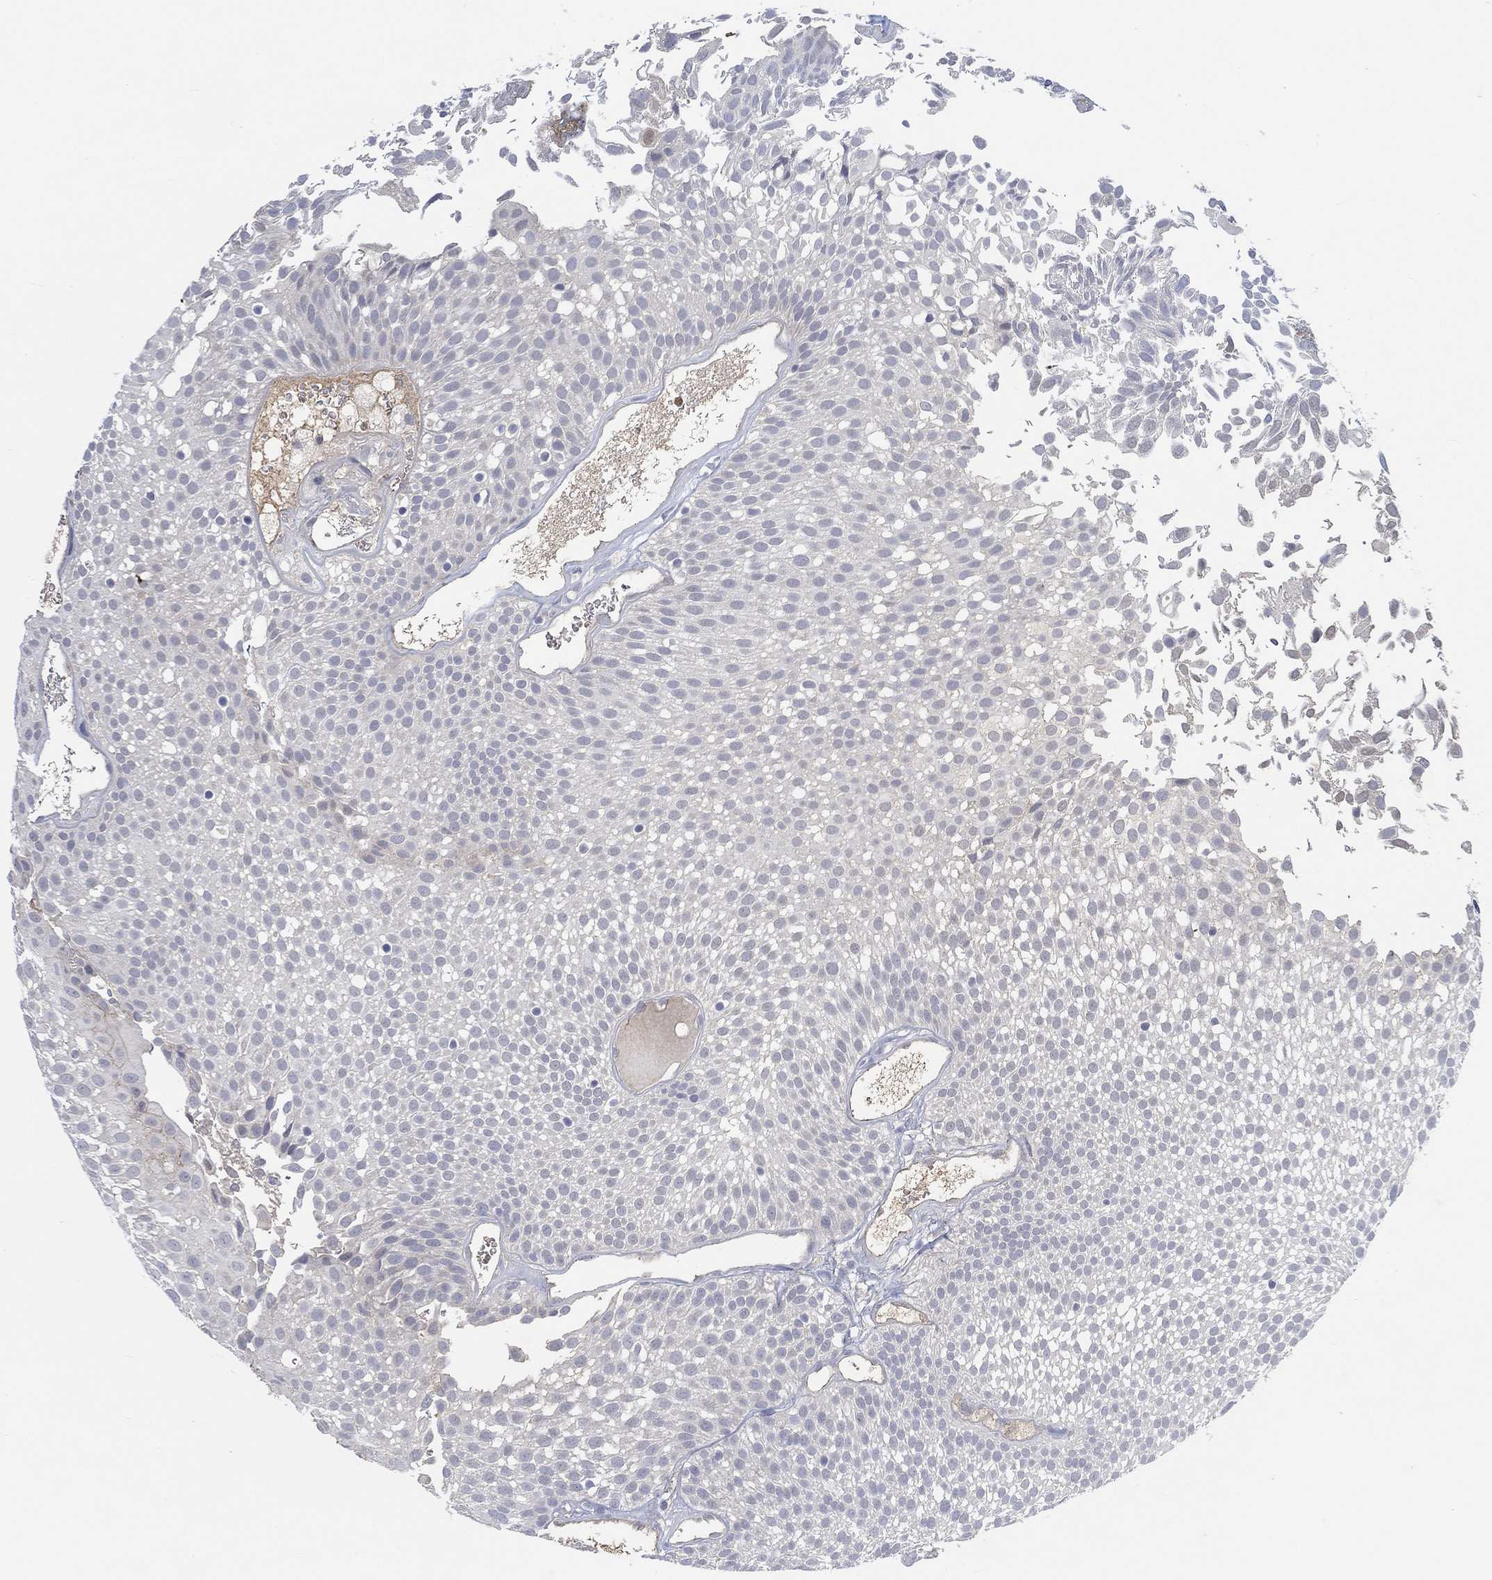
{"staining": {"intensity": "negative", "quantity": "none", "location": "none"}, "tissue": "urothelial cancer", "cell_type": "Tumor cells", "image_type": "cancer", "snomed": [{"axis": "morphology", "description": "Urothelial carcinoma, Low grade"}, {"axis": "topography", "description": "Urinary bladder"}], "caption": "IHC histopathology image of human urothelial carcinoma (low-grade) stained for a protein (brown), which displays no positivity in tumor cells.", "gene": "MSTN", "patient": {"sex": "male", "age": 52}}